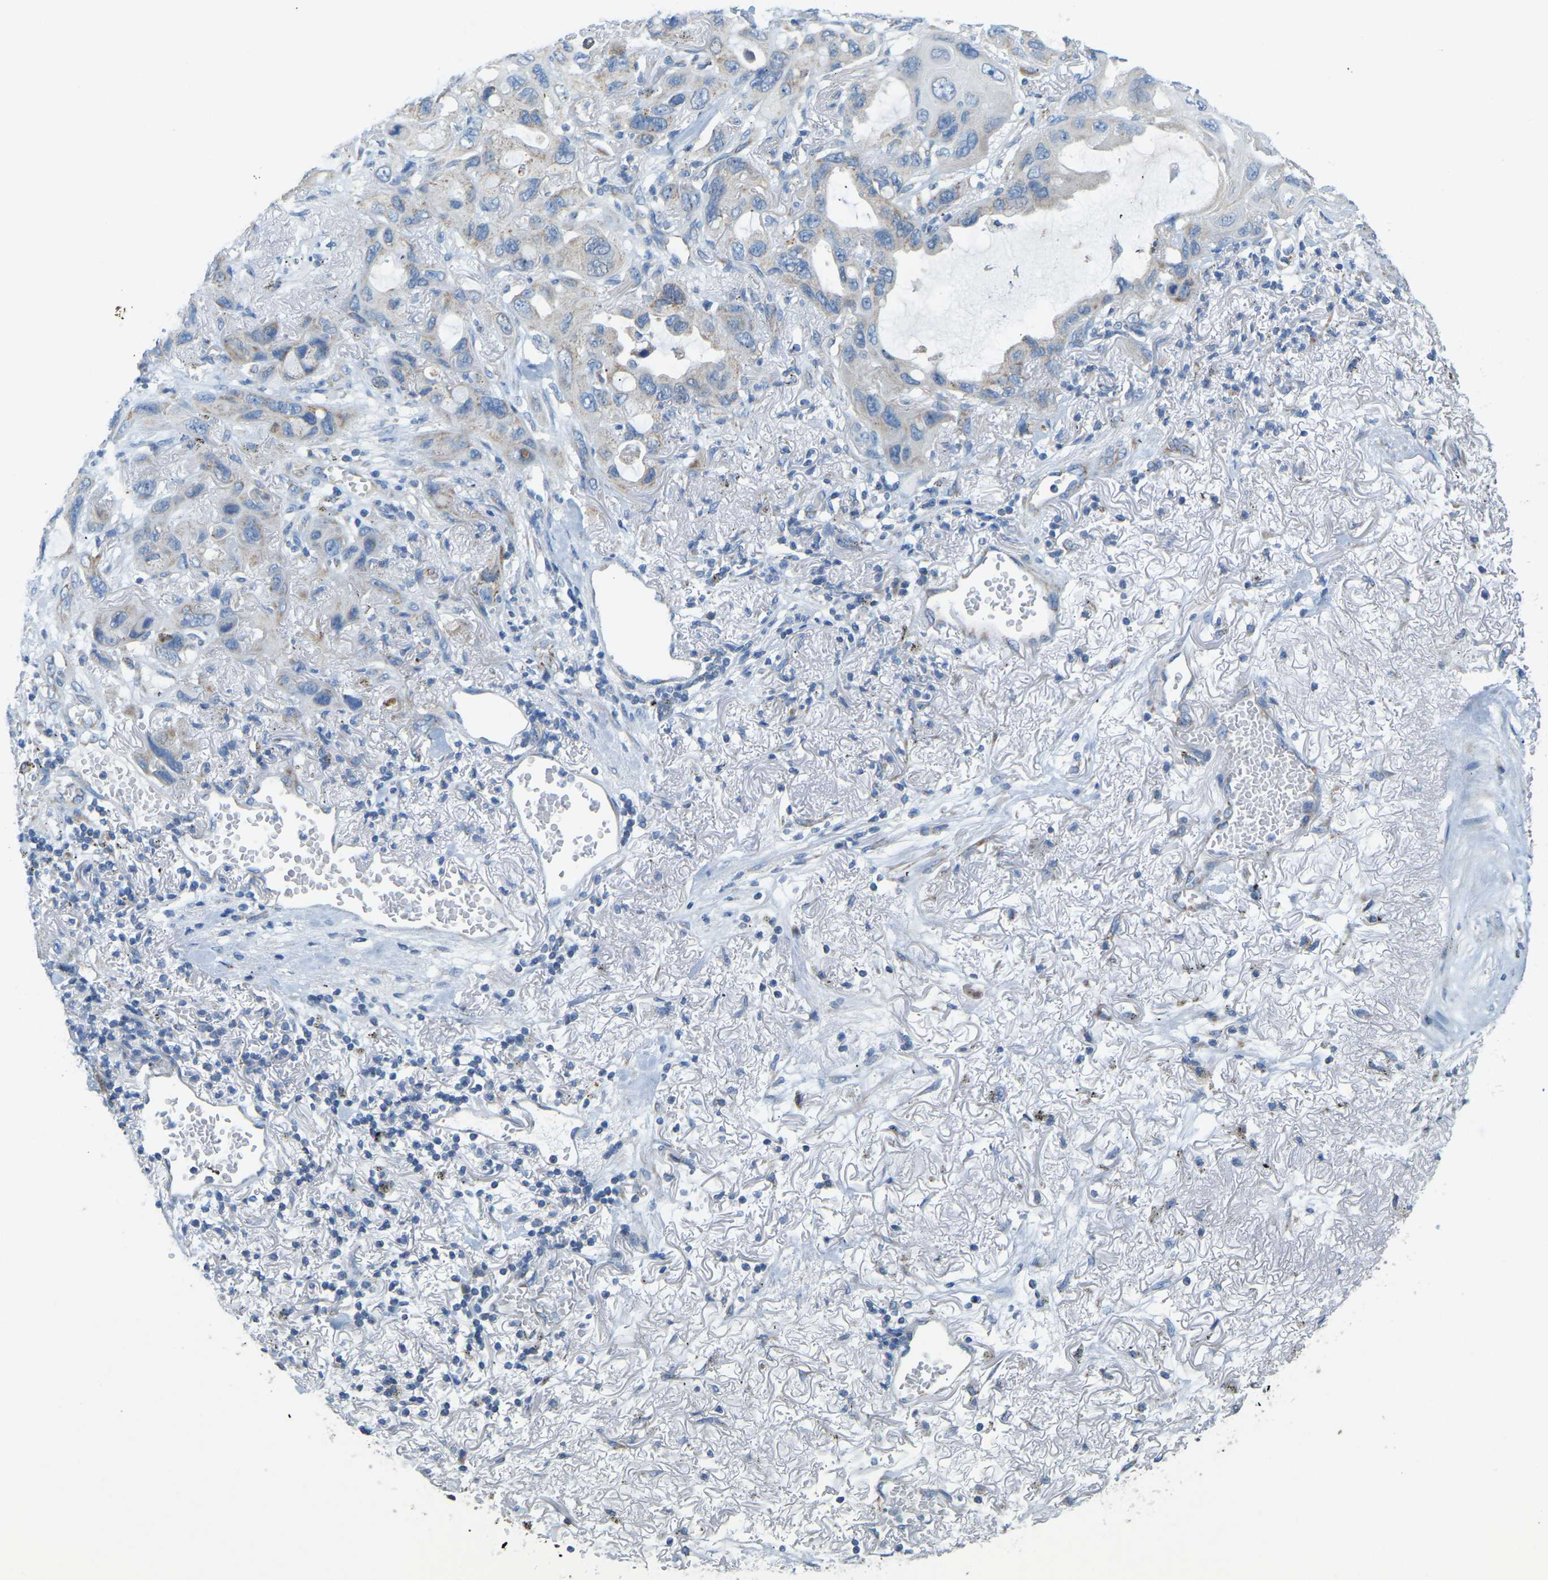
{"staining": {"intensity": "negative", "quantity": "none", "location": "none"}, "tissue": "lung cancer", "cell_type": "Tumor cells", "image_type": "cancer", "snomed": [{"axis": "morphology", "description": "Squamous cell carcinoma, NOS"}, {"axis": "topography", "description": "Lung"}], "caption": "This is a micrograph of IHC staining of lung cancer (squamous cell carcinoma), which shows no expression in tumor cells.", "gene": "GDA", "patient": {"sex": "female", "age": 73}}